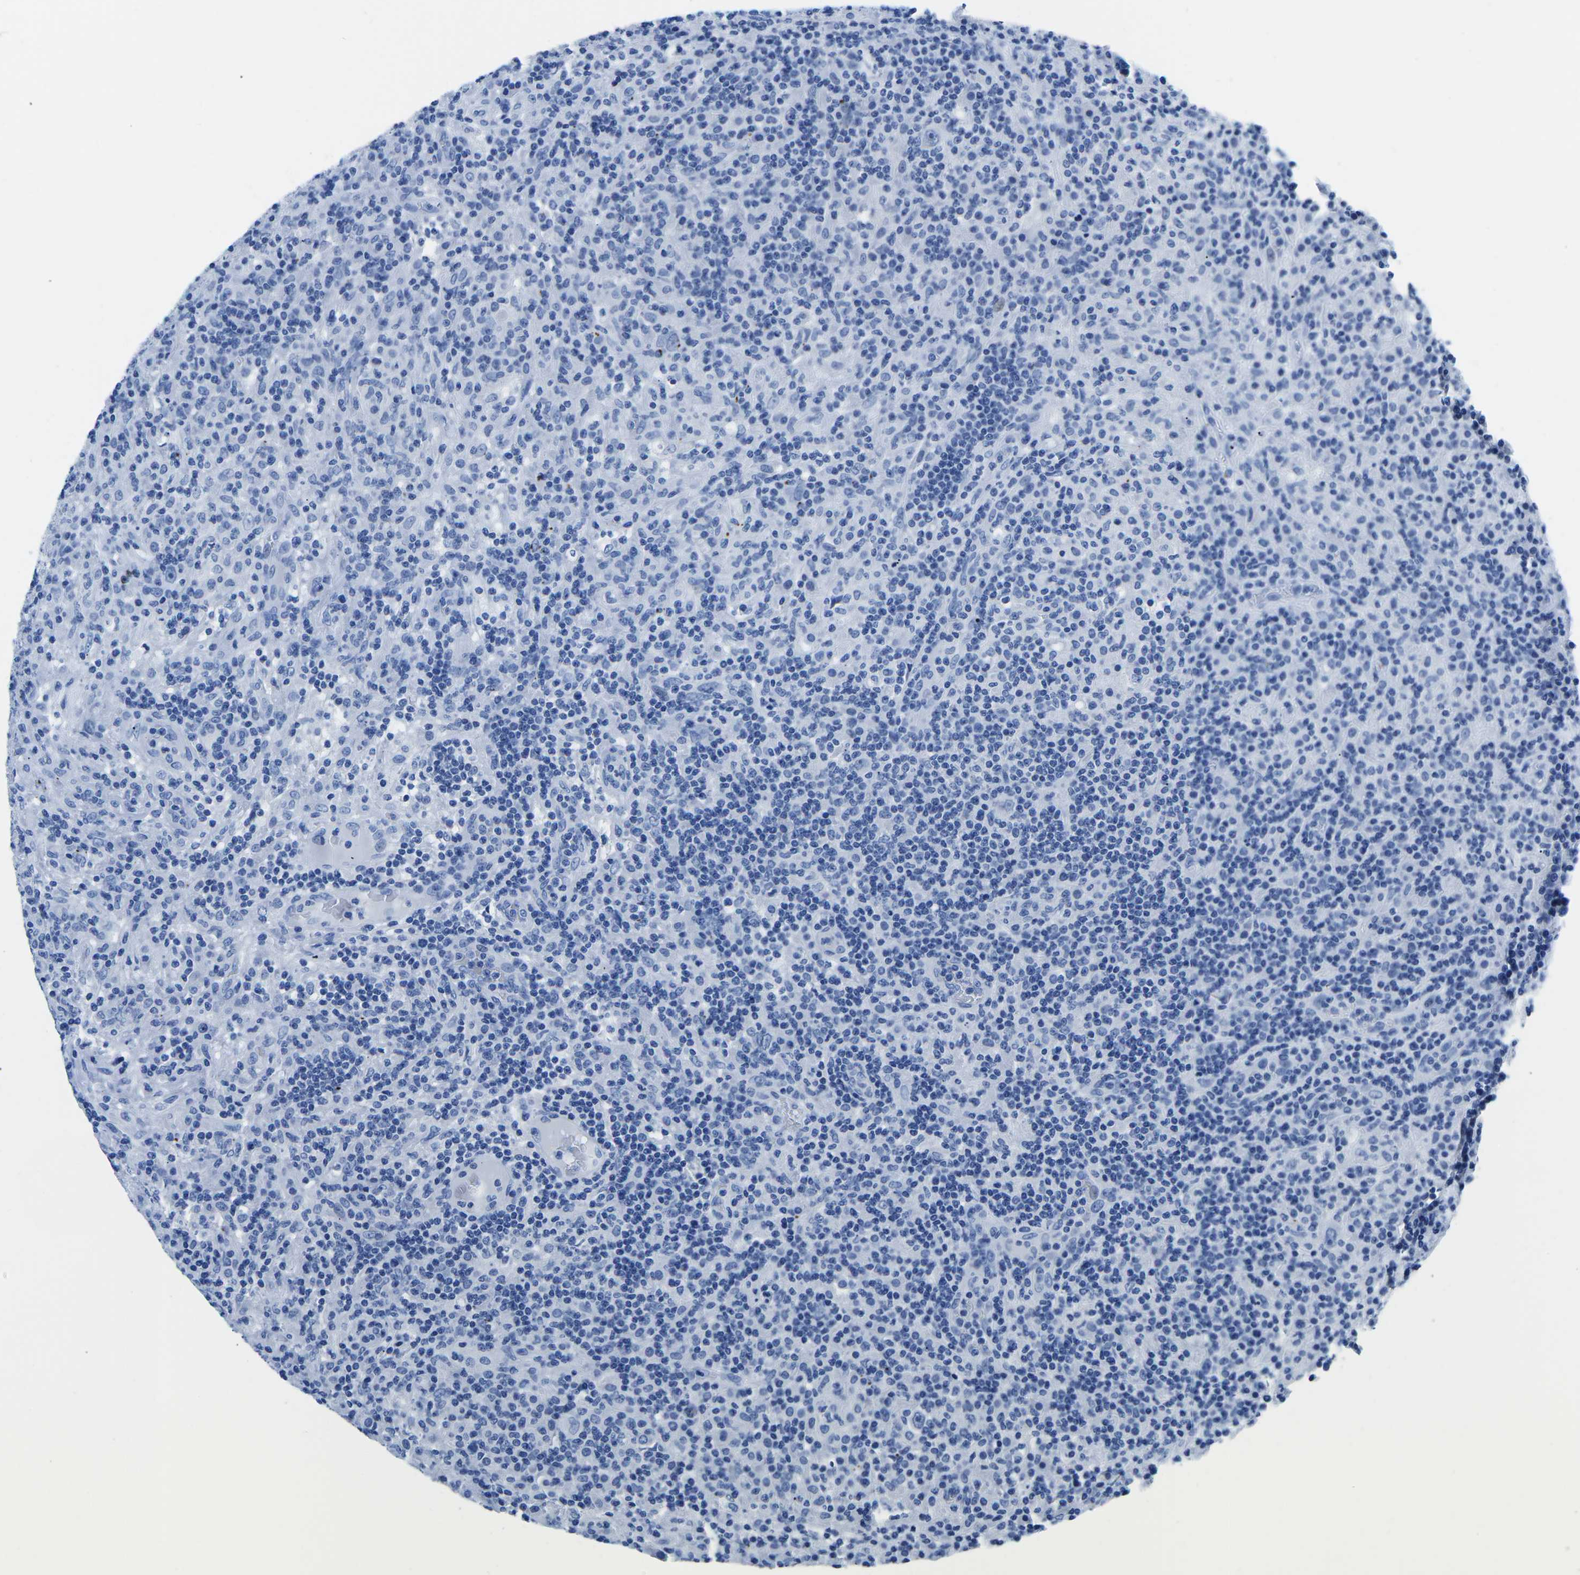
{"staining": {"intensity": "negative", "quantity": "none", "location": "none"}, "tissue": "lymphoma", "cell_type": "Tumor cells", "image_type": "cancer", "snomed": [{"axis": "morphology", "description": "Hodgkin's disease, NOS"}, {"axis": "topography", "description": "Lymph node"}], "caption": "The IHC photomicrograph has no significant positivity in tumor cells of lymphoma tissue.", "gene": "CYP1A2", "patient": {"sex": "male", "age": 70}}